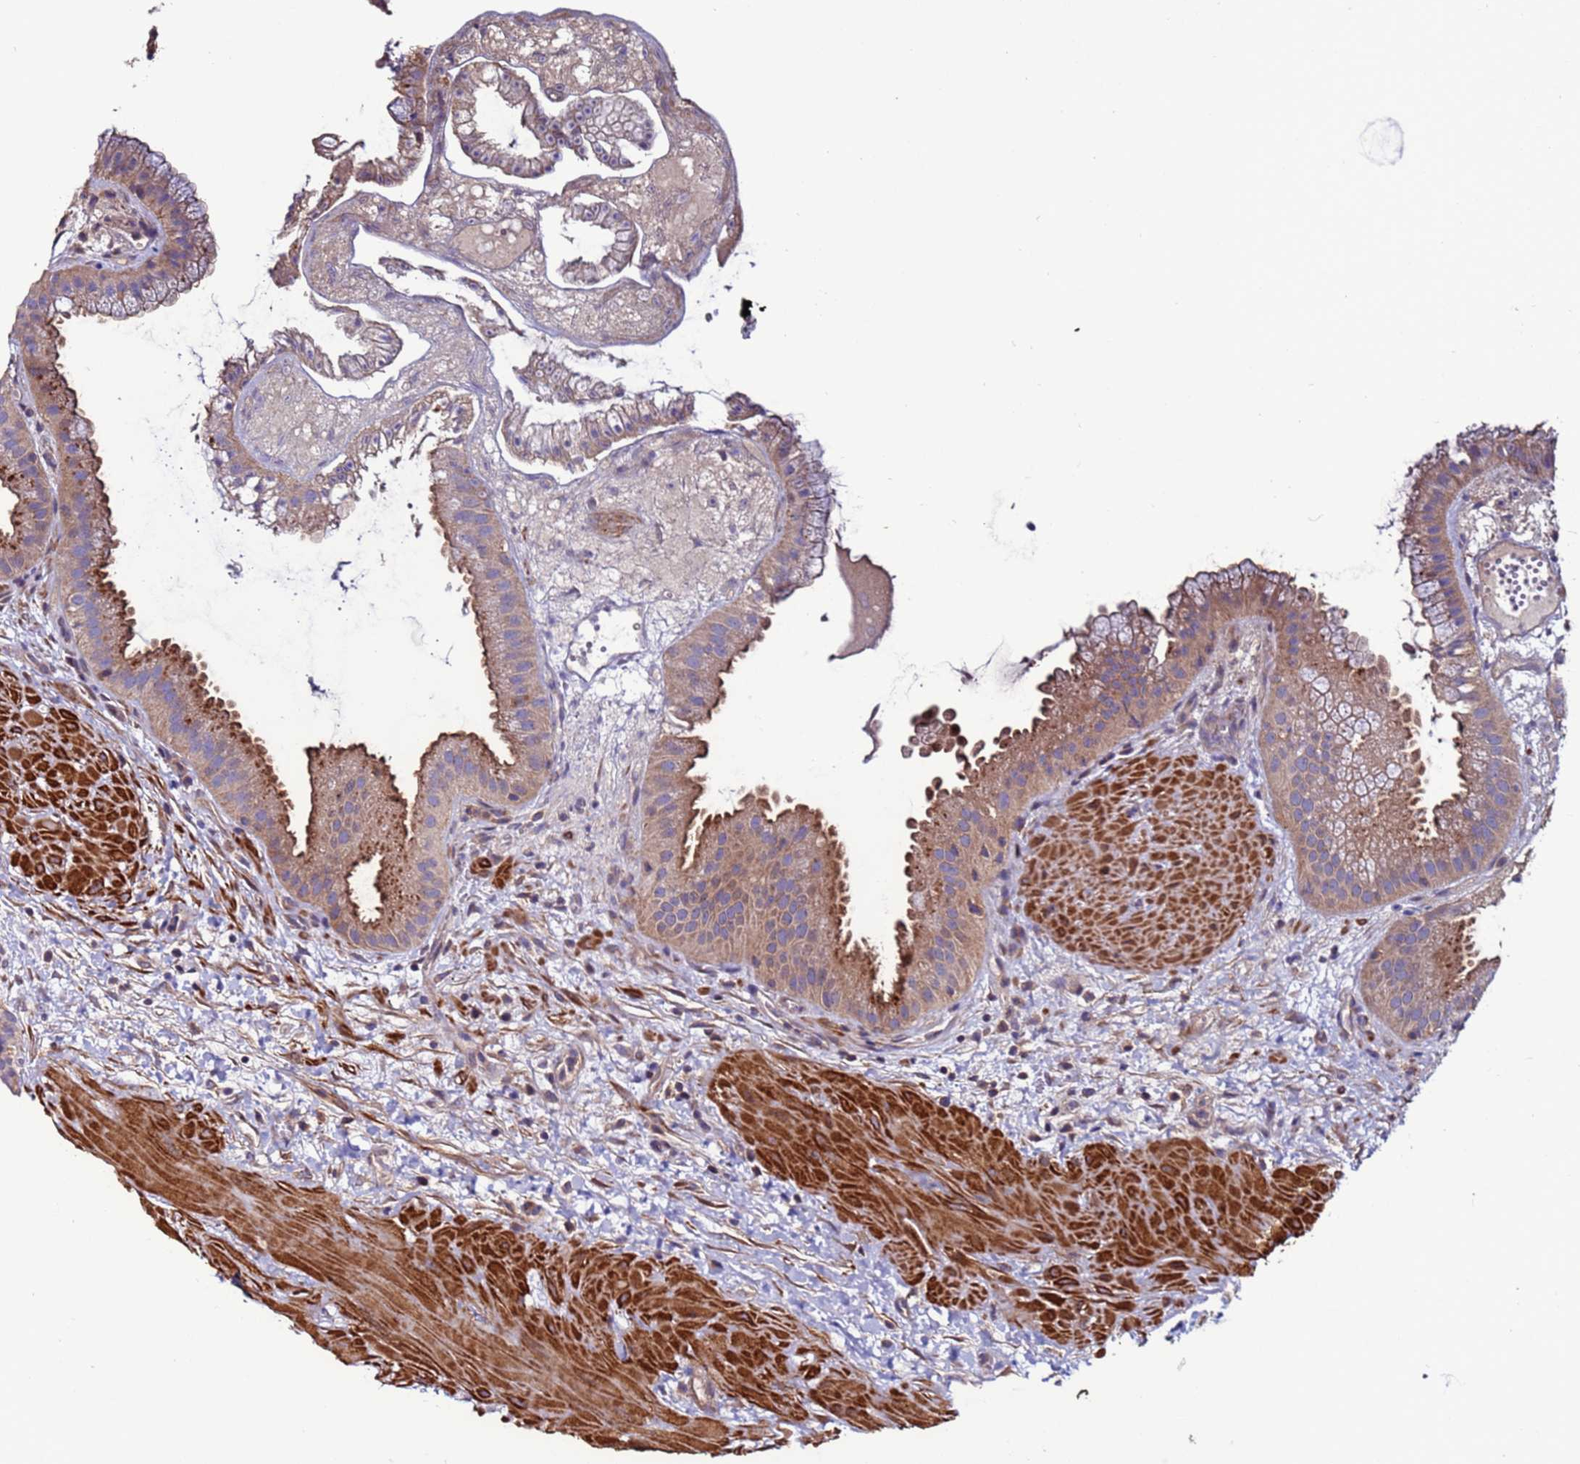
{"staining": {"intensity": "moderate", "quantity": "25%-75%", "location": "cytoplasmic/membranous"}, "tissue": "gallbladder", "cell_type": "Glandular cells", "image_type": "normal", "snomed": [{"axis": "morphology", "description": "Normal tissue, NOS"}, {"axis": "topography", "description": "Gallbladder"}], "caption": "A brown stain labels moderate cytoplasmic/membranous expression of a protein in glandular cells of unremarkable gallbladder. The protein of interest is shown in brown color, while the nuclei are stained blue.", "gene": "CEP55", "patient": {"sex": "female", "age": 64}}